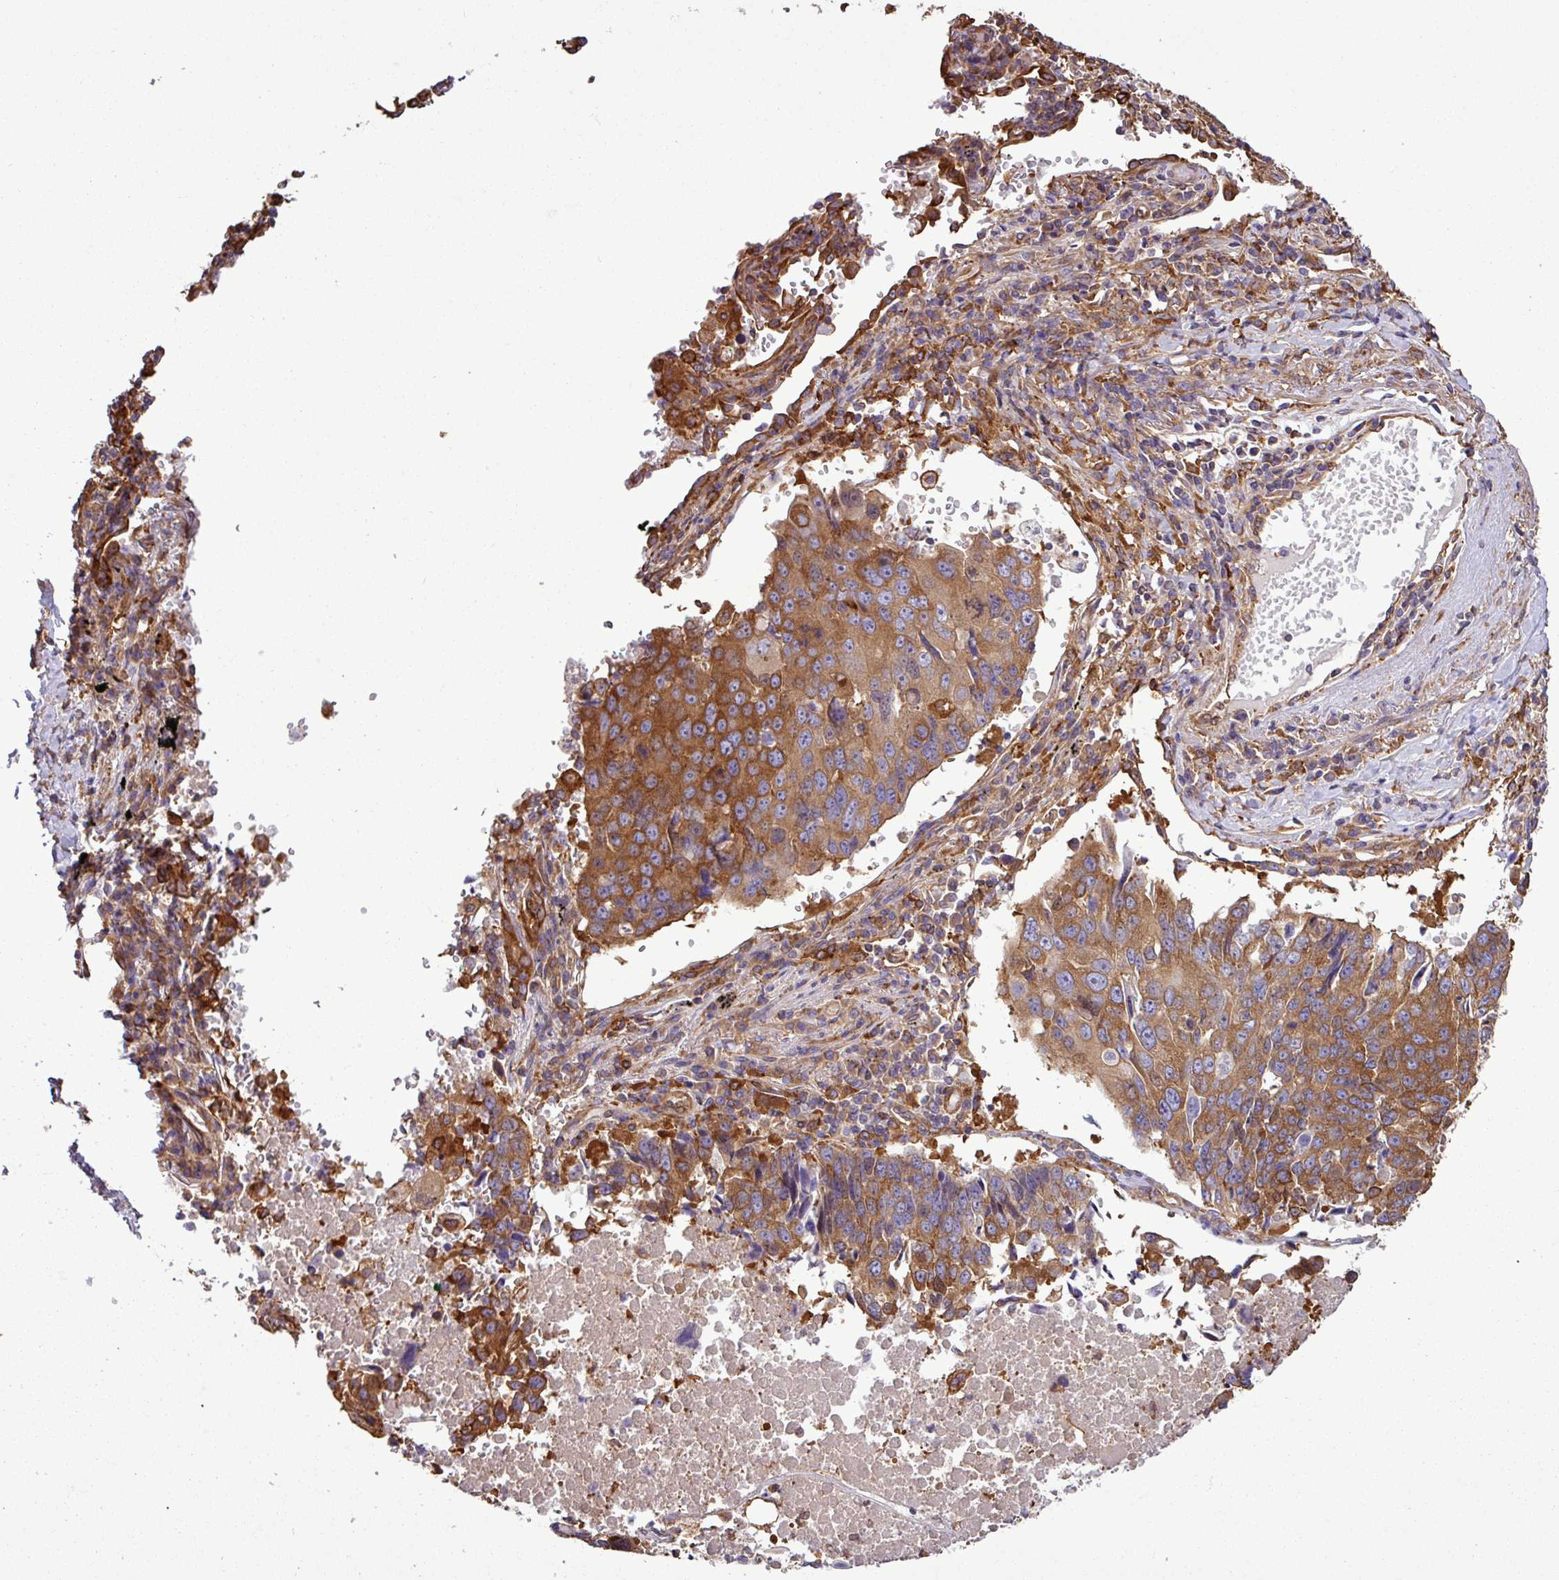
{"staining": {"intensity": "moderate", "quantity": ">75%", "location": "cytoplasmic/membranous"}, "tissue": "lung cancer", "cell_type": "Tumor cells", "image_type": "cancer", "snomed": [{"axis": "morphology", "description": "Squamous cell carcinoma, NOS"}, {"axis": "topography", "description": "Lung"}], "caption": "Immunohistochemistry (IHC) image of neoplastic tissue: human lung squamous cell carcinoma stained using IHC demonstrates medium levels of moderate protein expression localized specifically in the cytoplasmic/membranous of tumor cells, appearing as a cytoplasmic/membranous brown color.", "gene": "PACSIN2", "patient": {"sex": "female", "age": 66}}